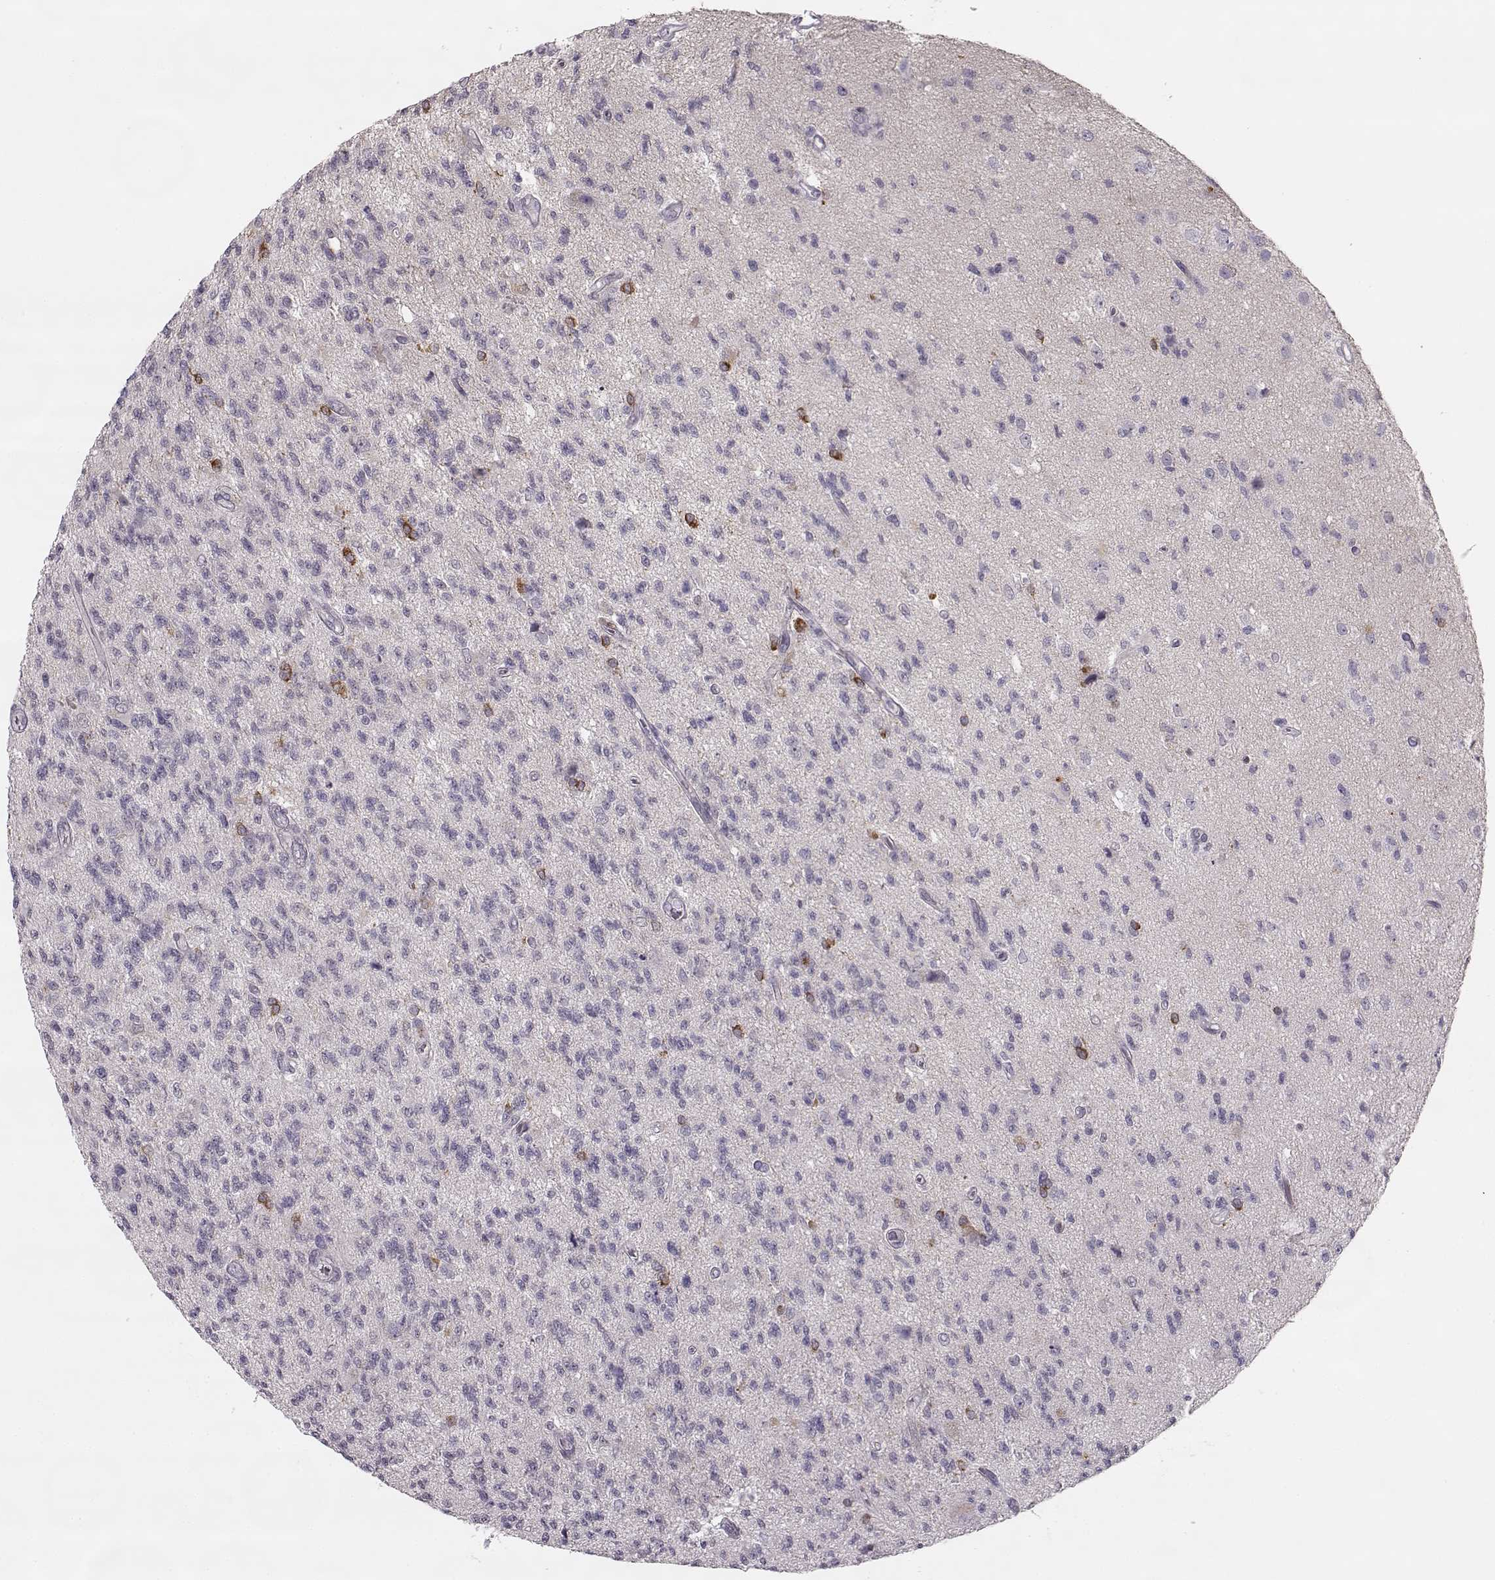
{"staining": {"intensity": "negative", "quantity": "none", "location": "none"}, "tissue": "glioma", "cell_type": "Tumor cells", "image_type": "cancer", "snomed": [{"axis": "morphology", "description": "Glioma, malignant, High grade"}, {"axis": "topography", "description": "Brain"}], "caption": "This is an immunohistochemistry photomicrograph of glioma. There is no positivity in tumor cells.", "gene": "MAP6D1", "patient": {"sex": "male", "age": 56}}